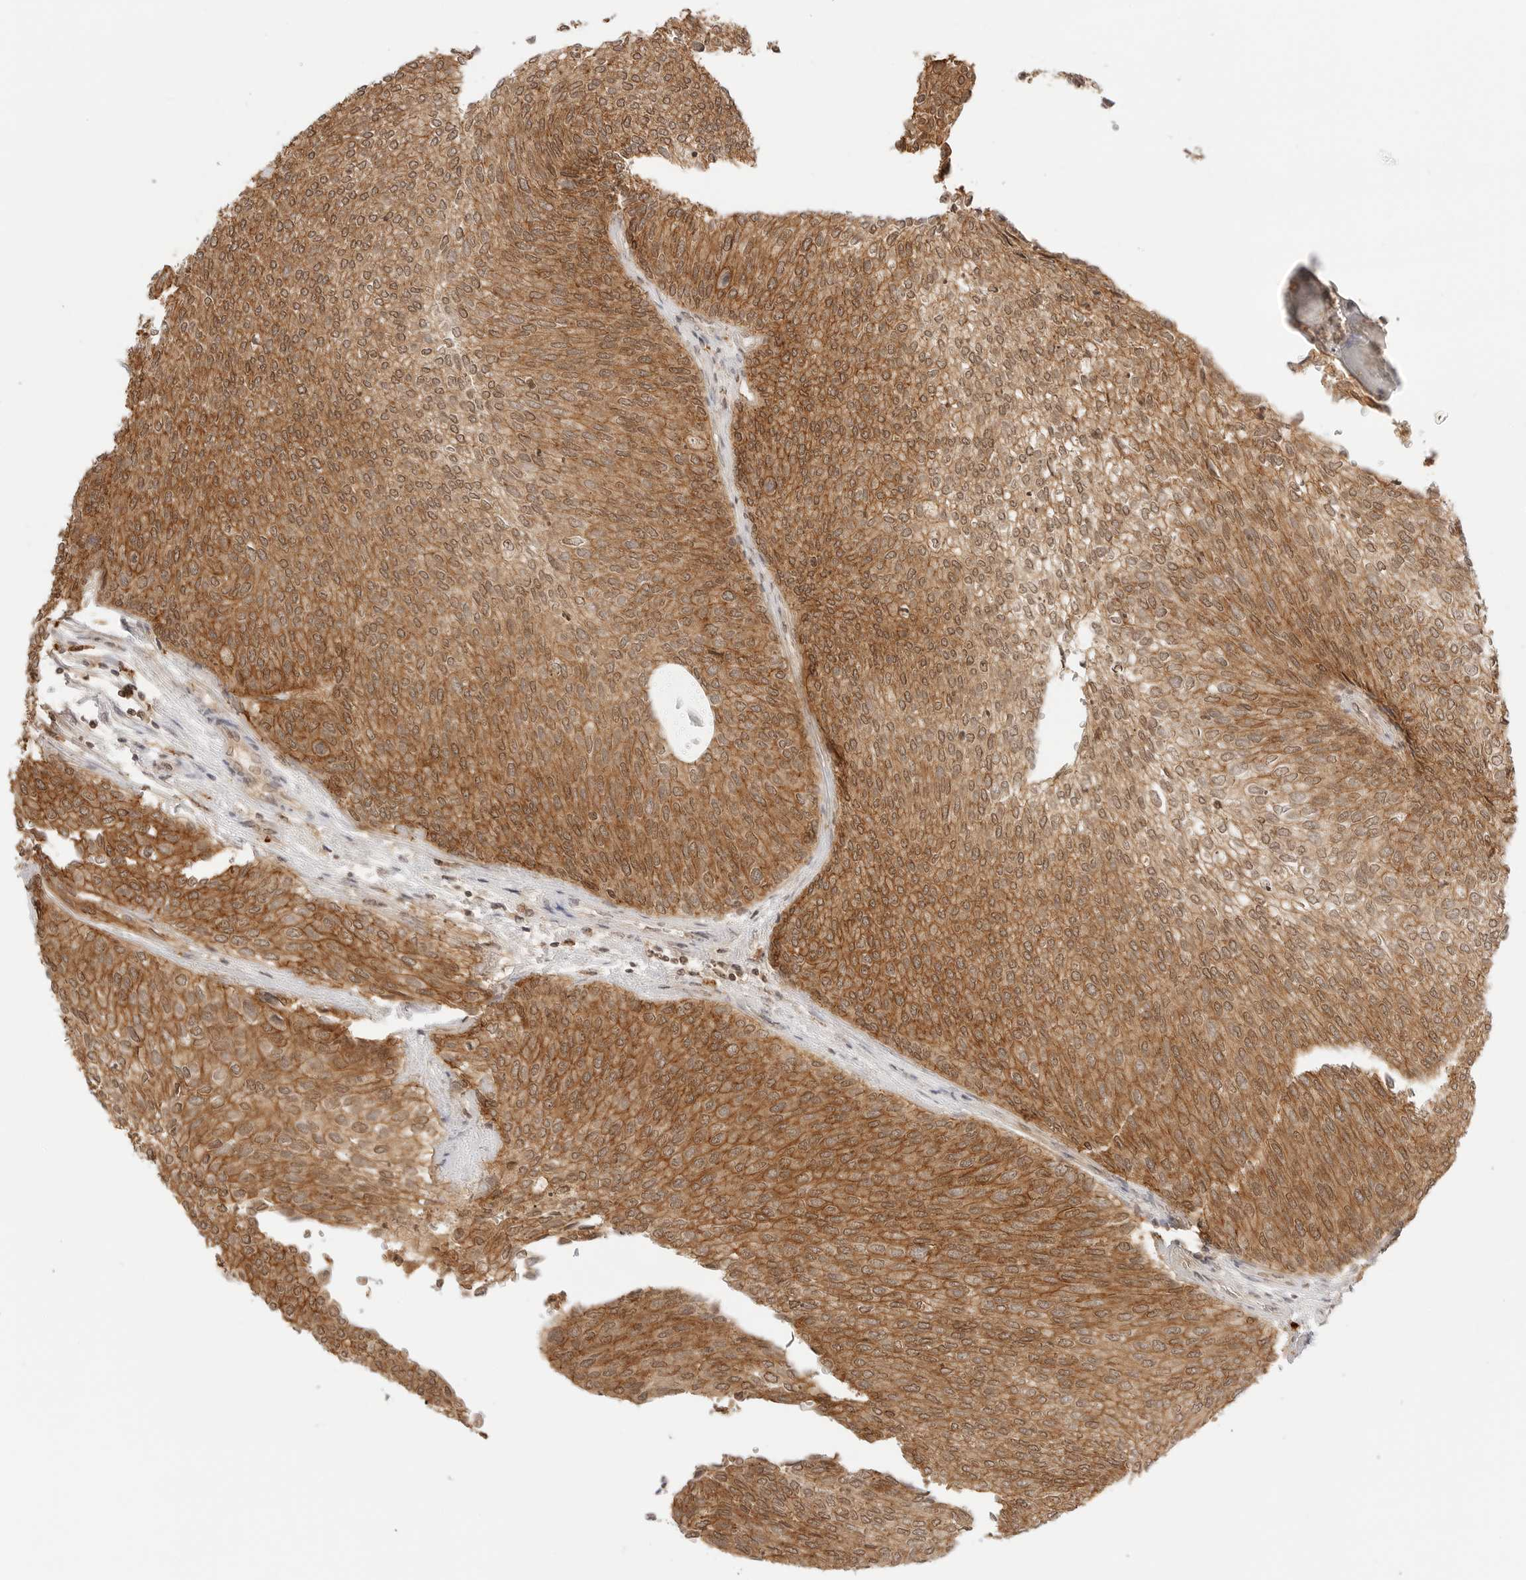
{"staining": {"intensity": "moderate", "quantity": ">75%", "location": "cytoplasmic/membranous"}, "tissue": "urothelial cancer", "cell_type": "Tumor cells", "image_type": "cancer", "snomed": [{"axis": "morphology", "description": "Urothelial carcinoma, Low grade"}, {"axis": "topography", "description": "Urinary bladder"}], "caption": "Urothelial cancer stained with IHC demonstrates moderate cytoplasmic/membranous expression in approximately >75% of tumor cells.", "gene": "EPHA1", "patient": {"sex": "female", "age": 79}}